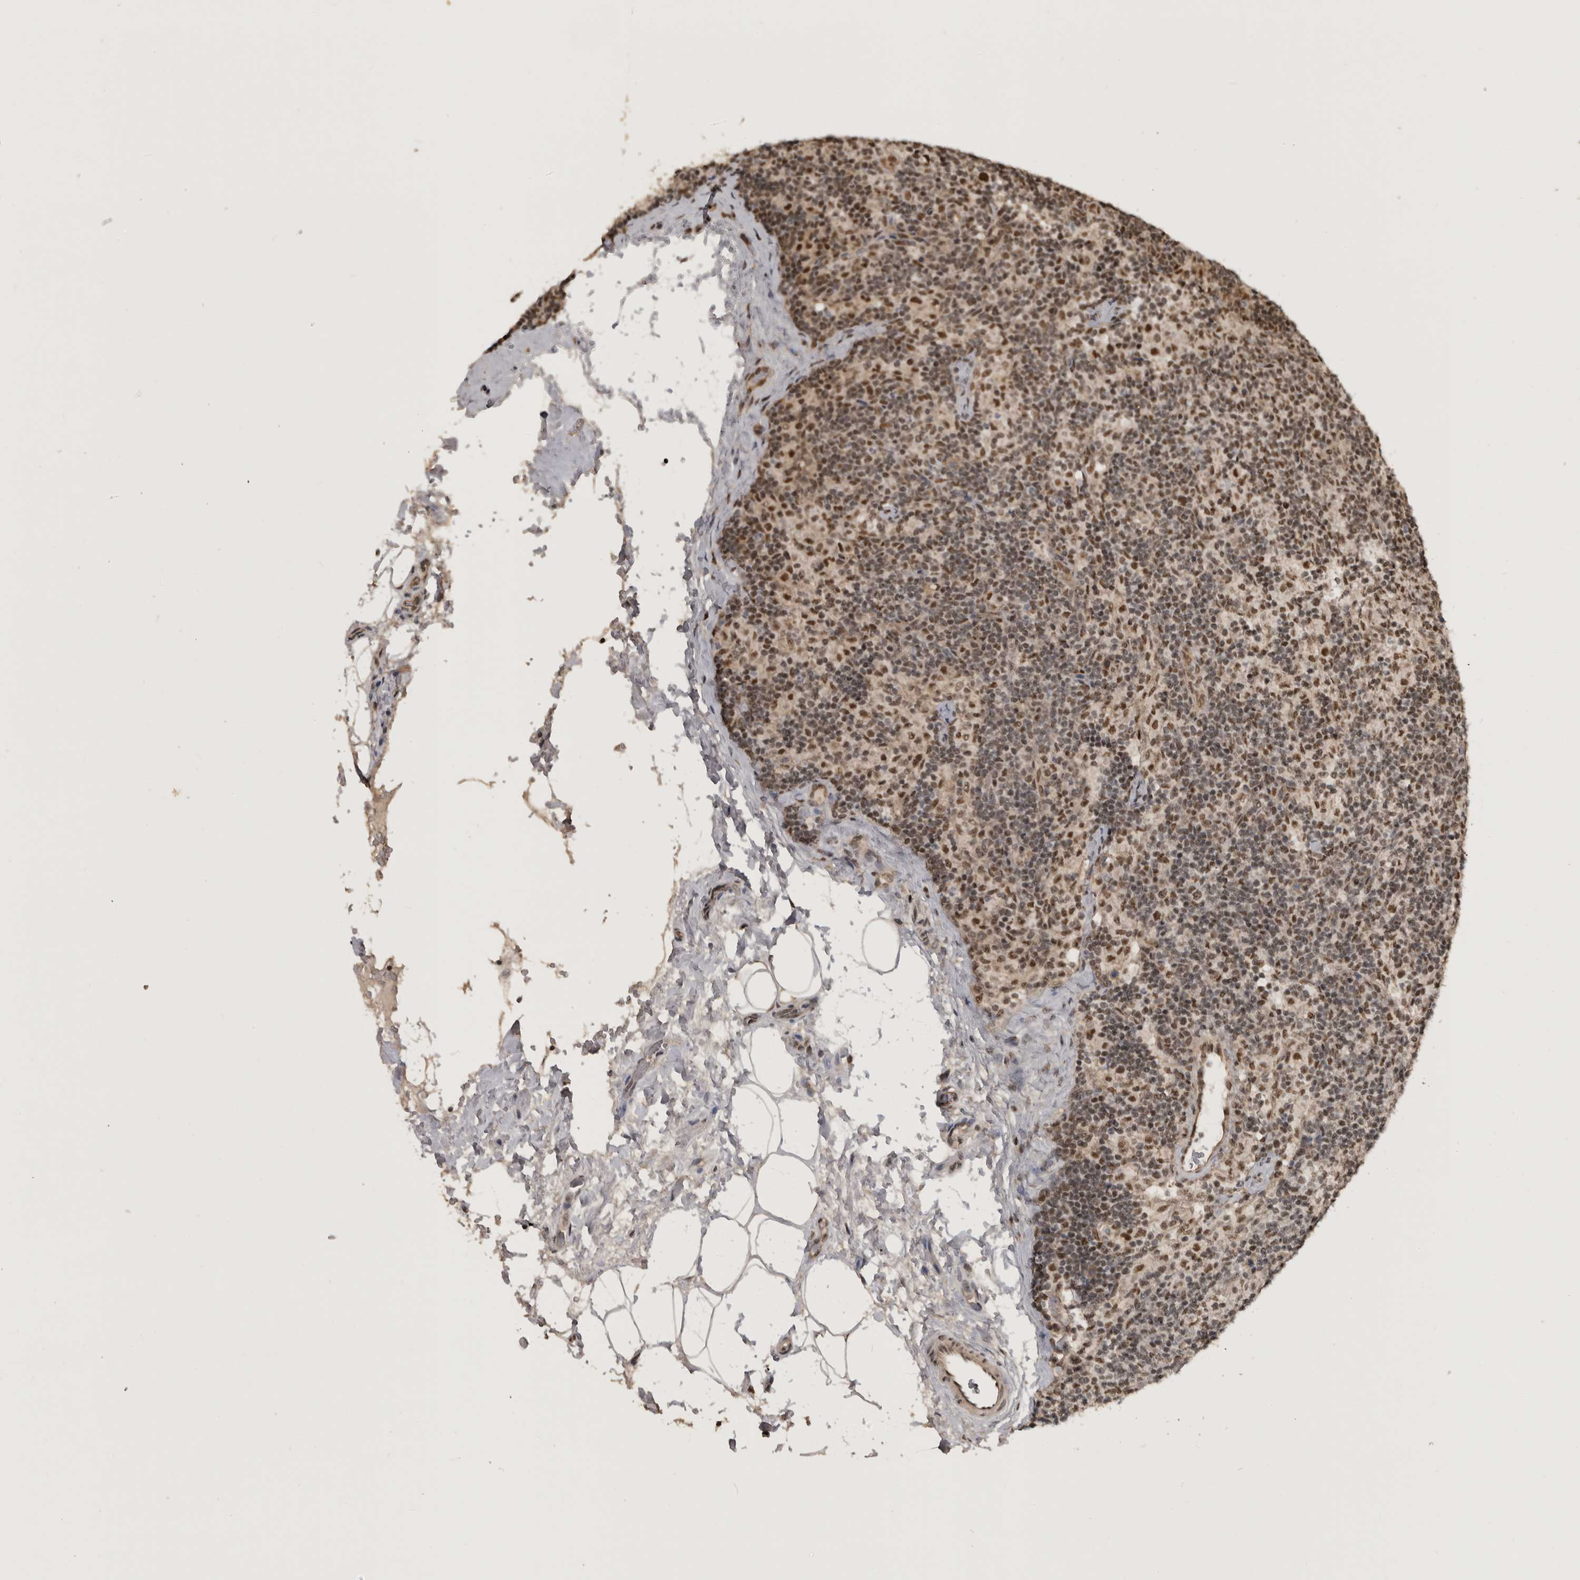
{"staining": {"intensity": "strong", "quantity": ">75%", "location": "nuclear"}, "tissue": "lymph node", "cell_type": "Germinal center cells", "image_type": "normal", "snomed": [{"axis": "morphology", "description": "Normal tissue, NOS"}, {"axis": "topography", "description": "Lymph node"}], "caption": "An image of human lymph node stained for a protein shows strong nuclear brown staining in germinal center cells. (DAB (3,3'-diaminobenzidine) IHC with brightfield microscopy, high magnification).", "gene": "CBLL1", "patient": {"sex": "female", "age": 22}}